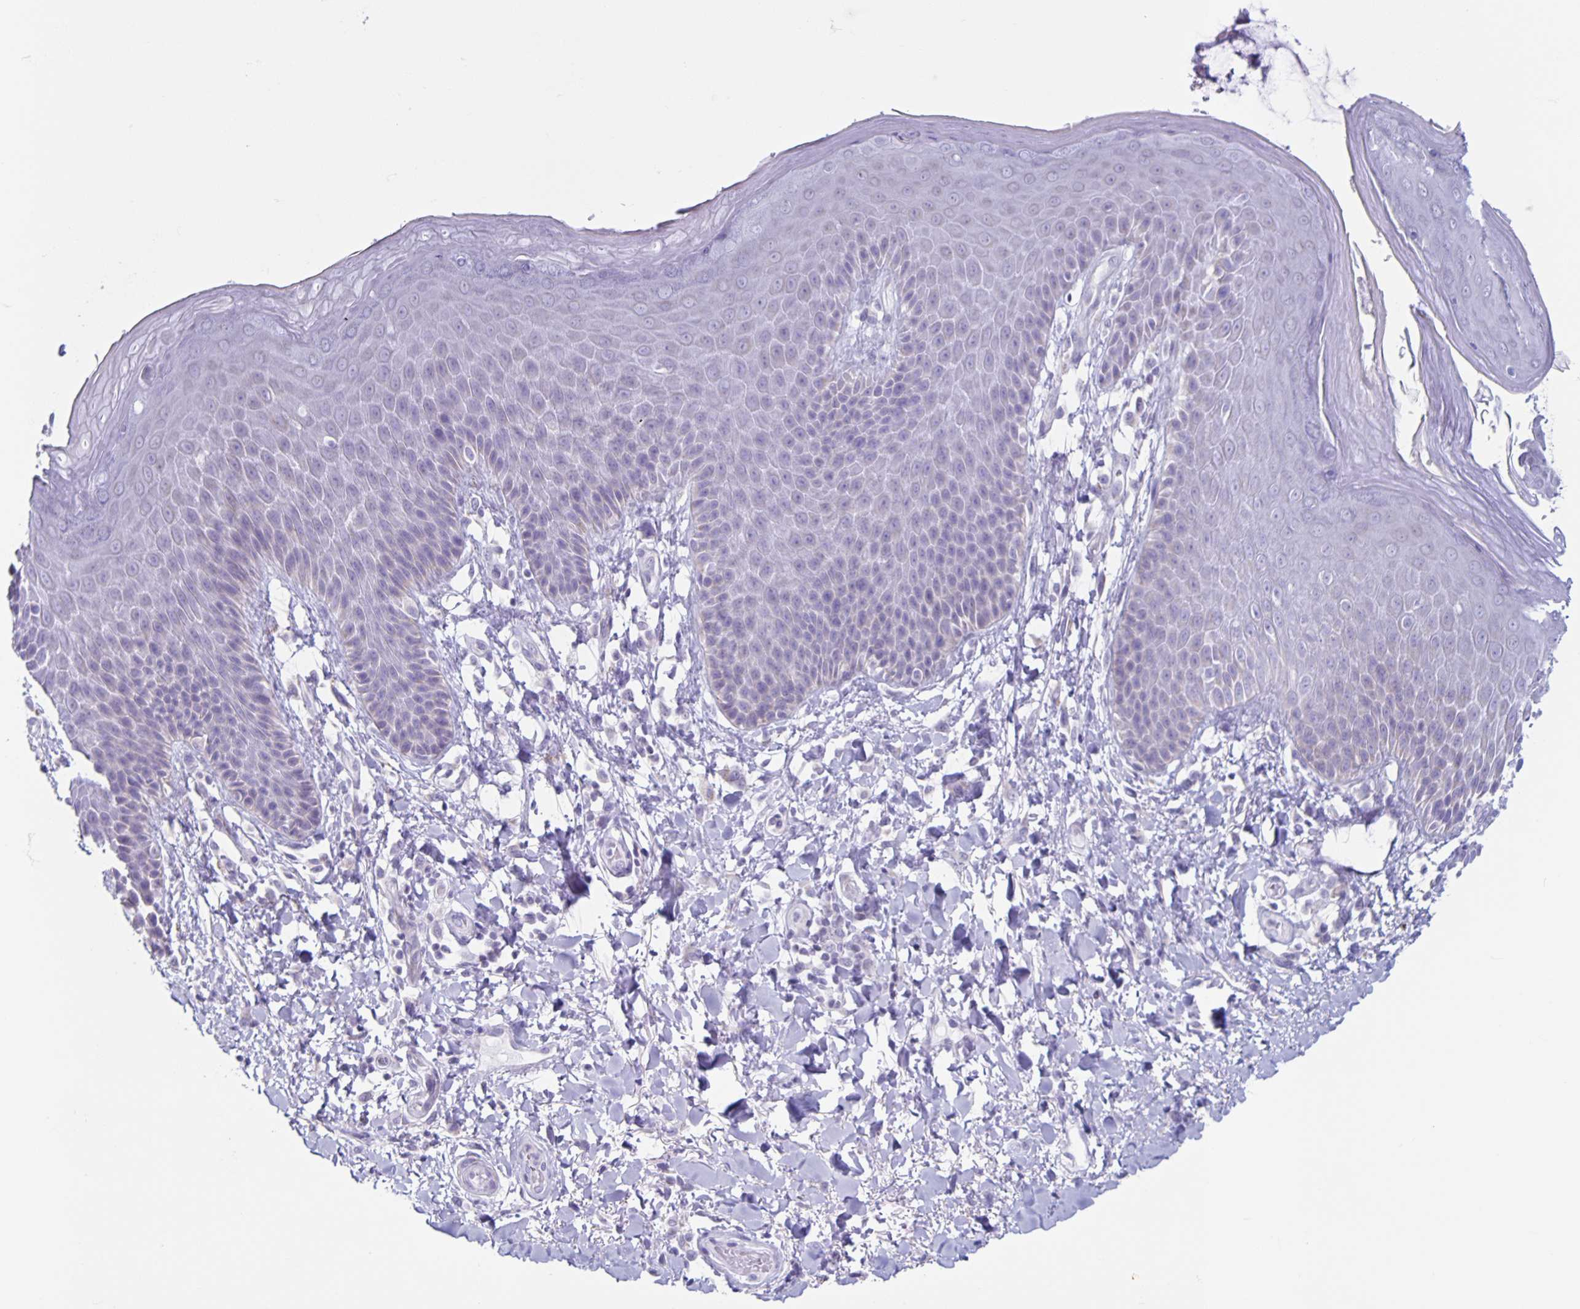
{"staining": {"intensity": "moderate", "quantity": "<25%", "location": "cytoplasmic/membranous"}, "tissue": "skin", "cell_type": "Epidermal cells", "image_type": "normal", "snomed": [{"axis": "morphology", "description": "Normal tissue, NOS"}, {"axis": "topography", "description": "Anal"}, {"axis": "topography", "description": "Peripheral nerve tissue"}], "caption": "DAB (3,3'-diaminobenzidine) immunohistochemical staining of normal skin exhibits moderate cytoplasmic/membranous protein expression in approximately <25% of epidermal cells. (DAB IHC, brown staining for protein, blue staining for nuclei).", "gene": "CT45A10", "patient": {"sex": "male", "age": 51}}